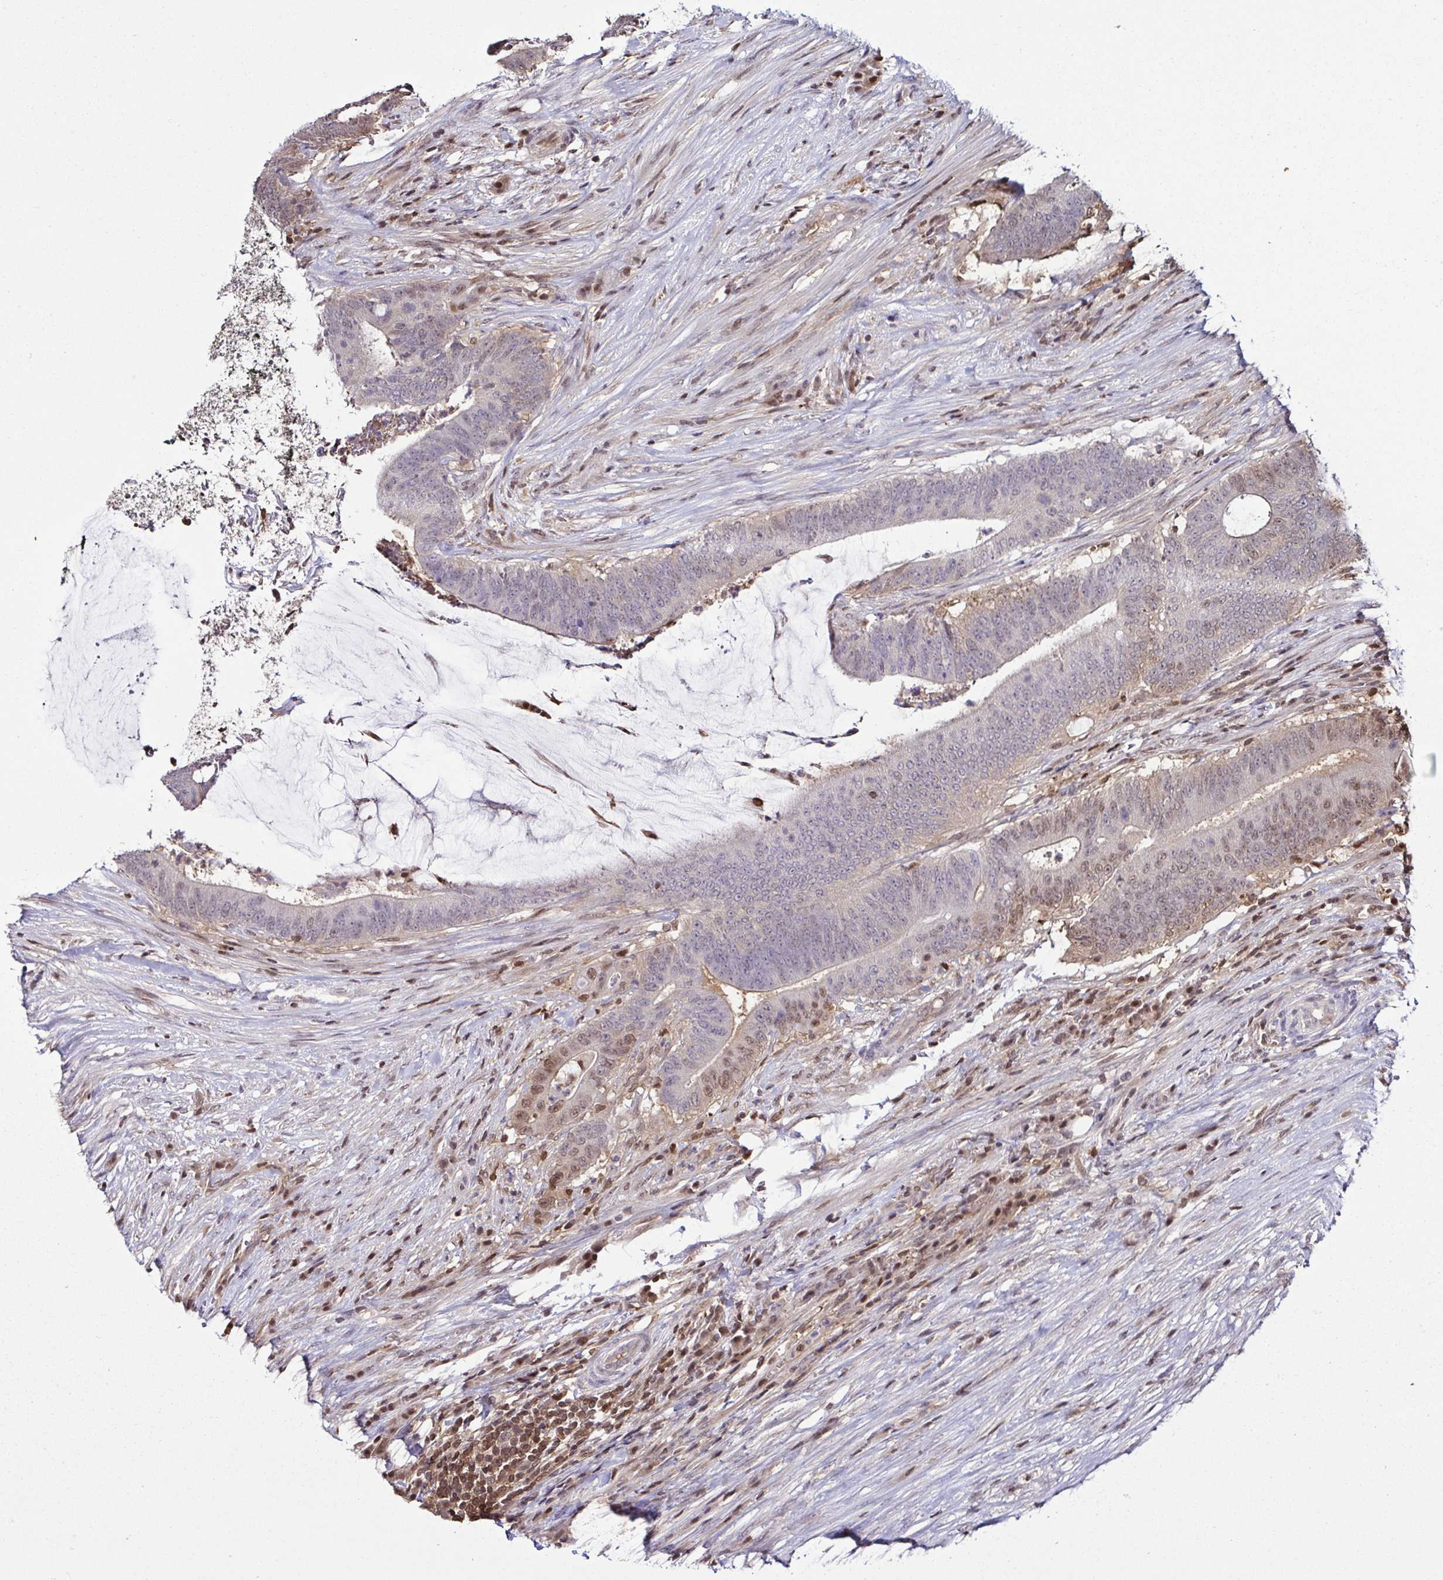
{"staining": {"intensity": "moderate", "quantity": "25%-75%", "location": "nuclear"}, "tissue": "colorectal cancer", "cell_type": "Tumor cells", "image_type": "cancer", "snomed": [{"axis": "morphology", "description": "Adenocarcinoma, NOS"}, {"axis": "topography", "description": "Colon"}], "caption": "Brown immunohistochemical staining in adenocarcinoma (colorectal) demonstrates moderate nuclear expression in about 25%-75% of tumor cells.", "gene": "PSMB9", "patient": {"sex": "female", "age": 43}}